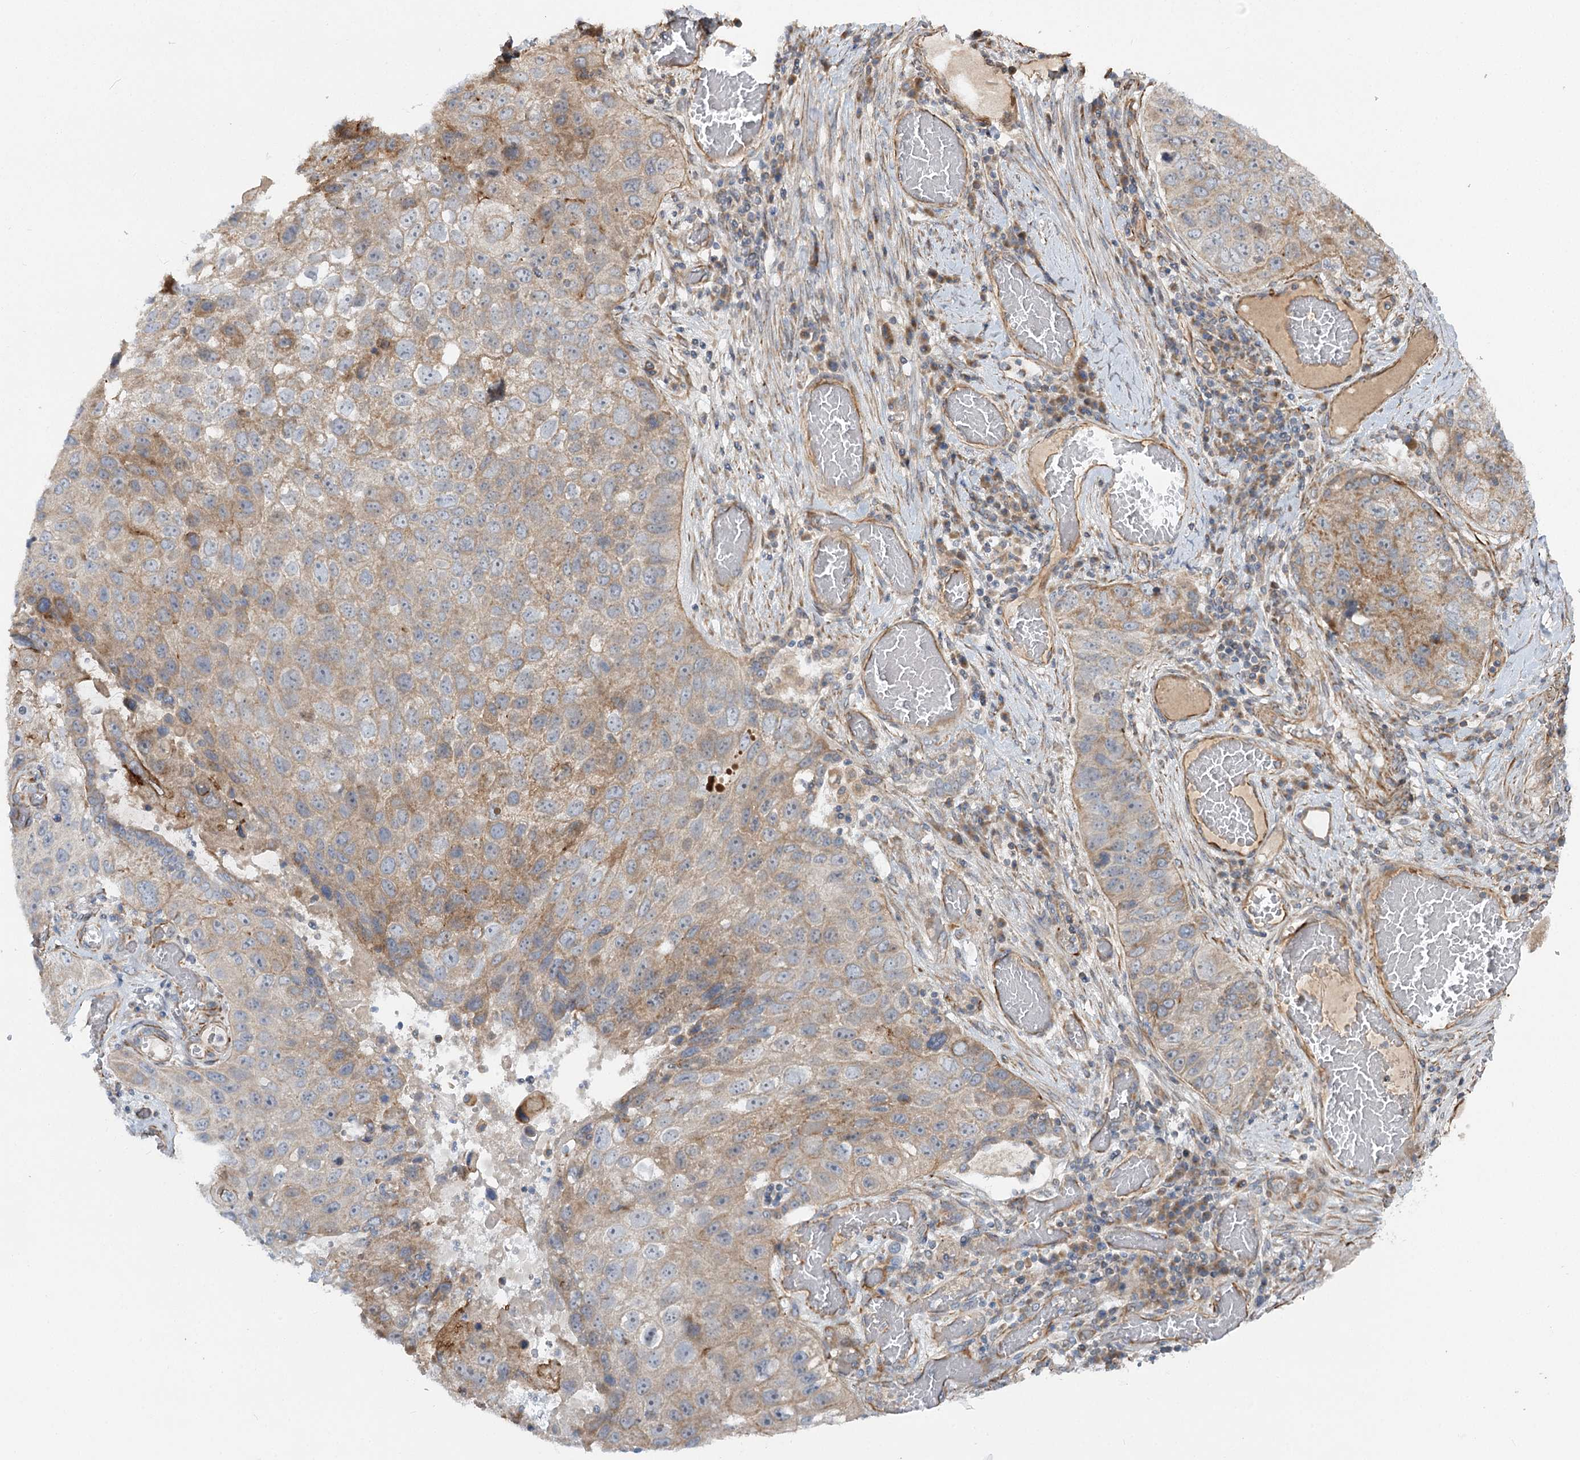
{"staining": {"intensity": "moderate", "quantity": "<25%", "location": "cytoplasmic/membranous"}, "tissue": "lung cancer", "cell_type": "Tumor cells", "image_type": "cancer", "snomed": [{"axis": "morphology", "description": "Squamous cell carcinoma, NOS"}, {"axis": "topography", "description": "Lung"}], "caption": "An image of squamous cell carcinoma (lung) stained for a protein displays moderate cytoplasmic/membranous brown staining in tumor cells.", "gene": "KIAA0825", "patient": {"sex": "male", "age": 61}}